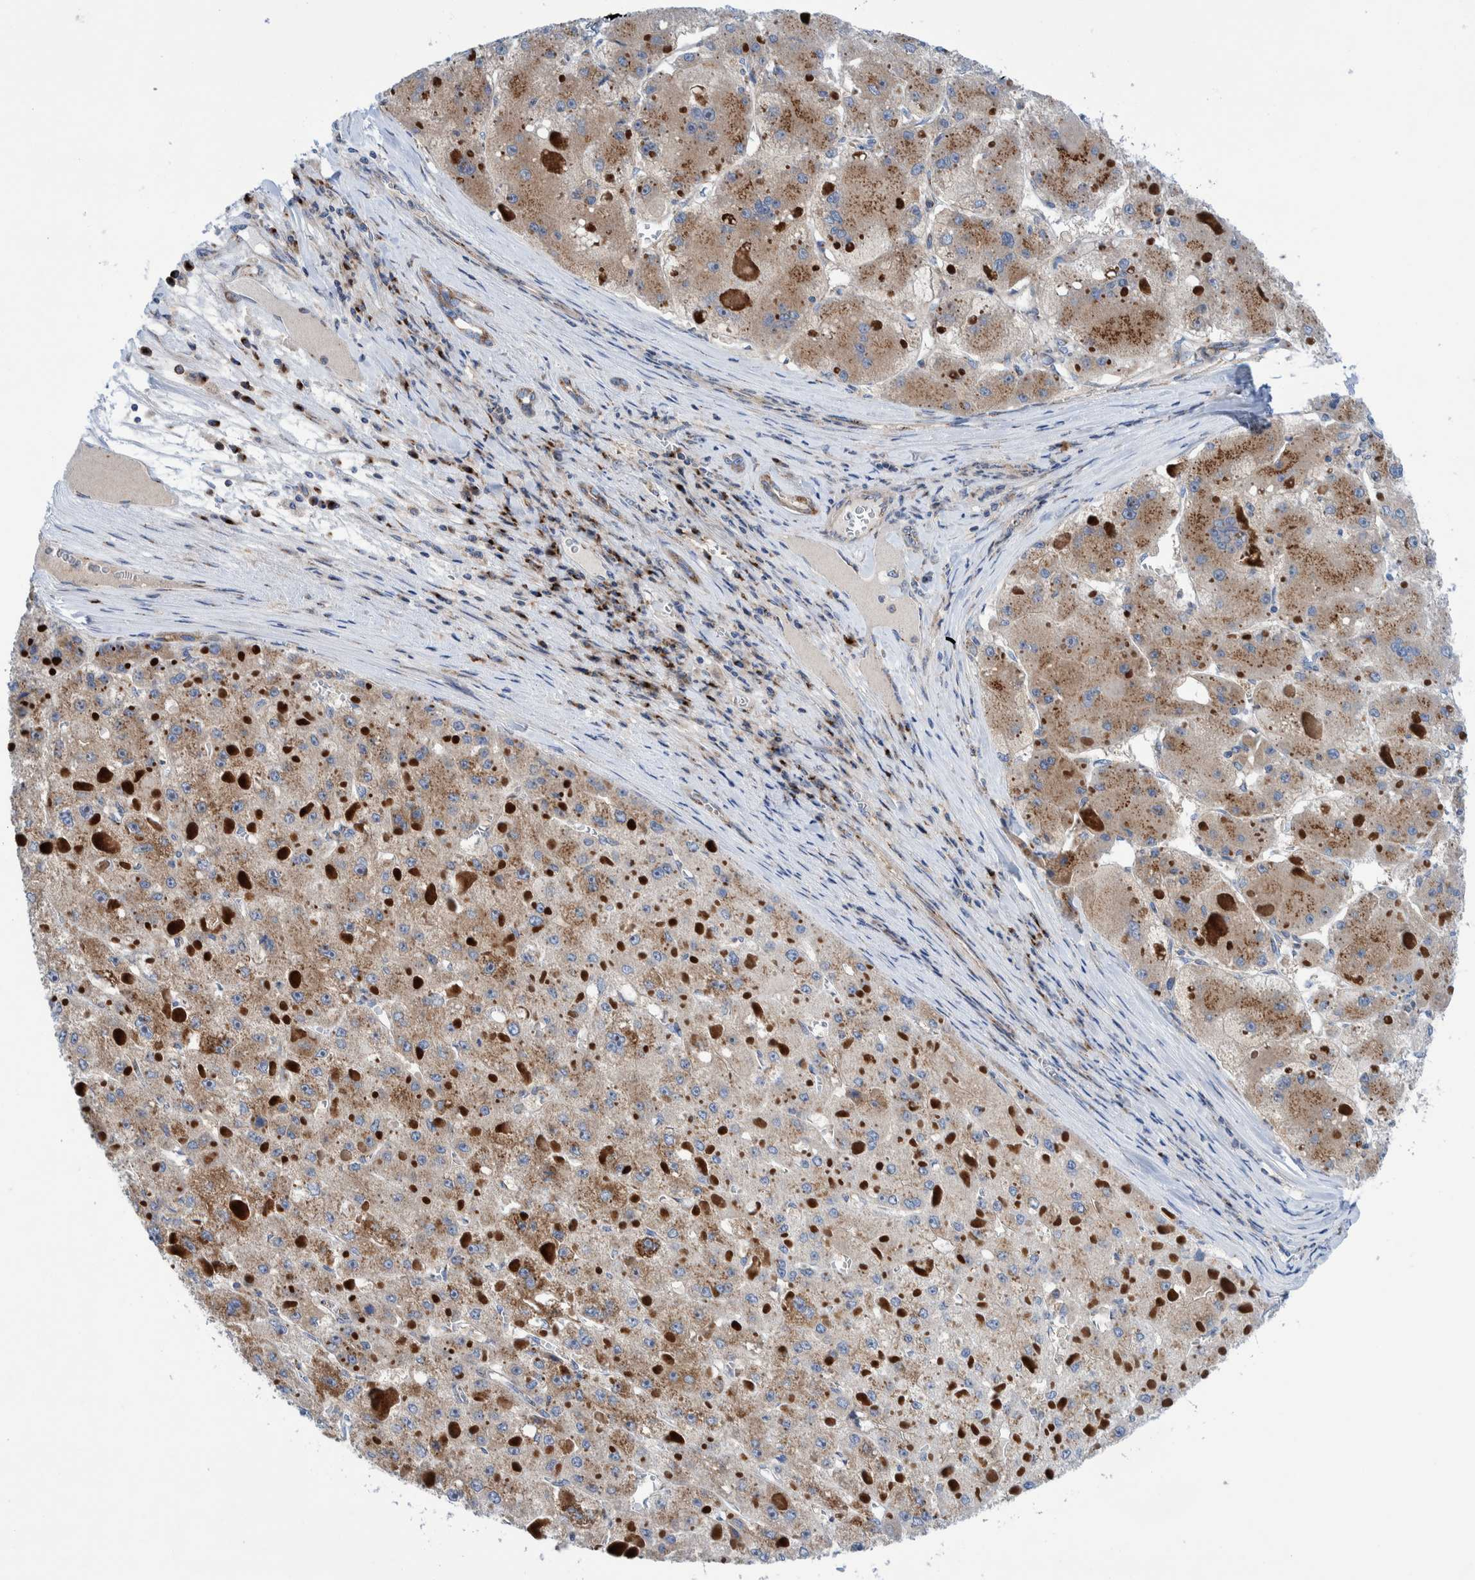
{"staining": {"intensity": "weak", "quantity": "25%-75%", "location": "cytoplasmic/membranous"}, "tissue": "liver cancer", "cell_type": "Tumor cells", "image_type": "cancer", "snomed": [{"axis": "morphology", "description": "Carcinoma, Hepatocellular, NOS"}, {"axis": "topography", "description": "Liver"}], "caption": "Tumor cells demonstrate low levels of weak cytoplasmic/membranous positivity in approximately 25%-75% of cells in human liver hepatocellular carcinoma. Using DAB (brown) and hematoxylin (blue) stains, captured at high magnification using brightfield microscopy.", "gene": "TRIM58", "patient": {"sex": "female", "age": 73}}